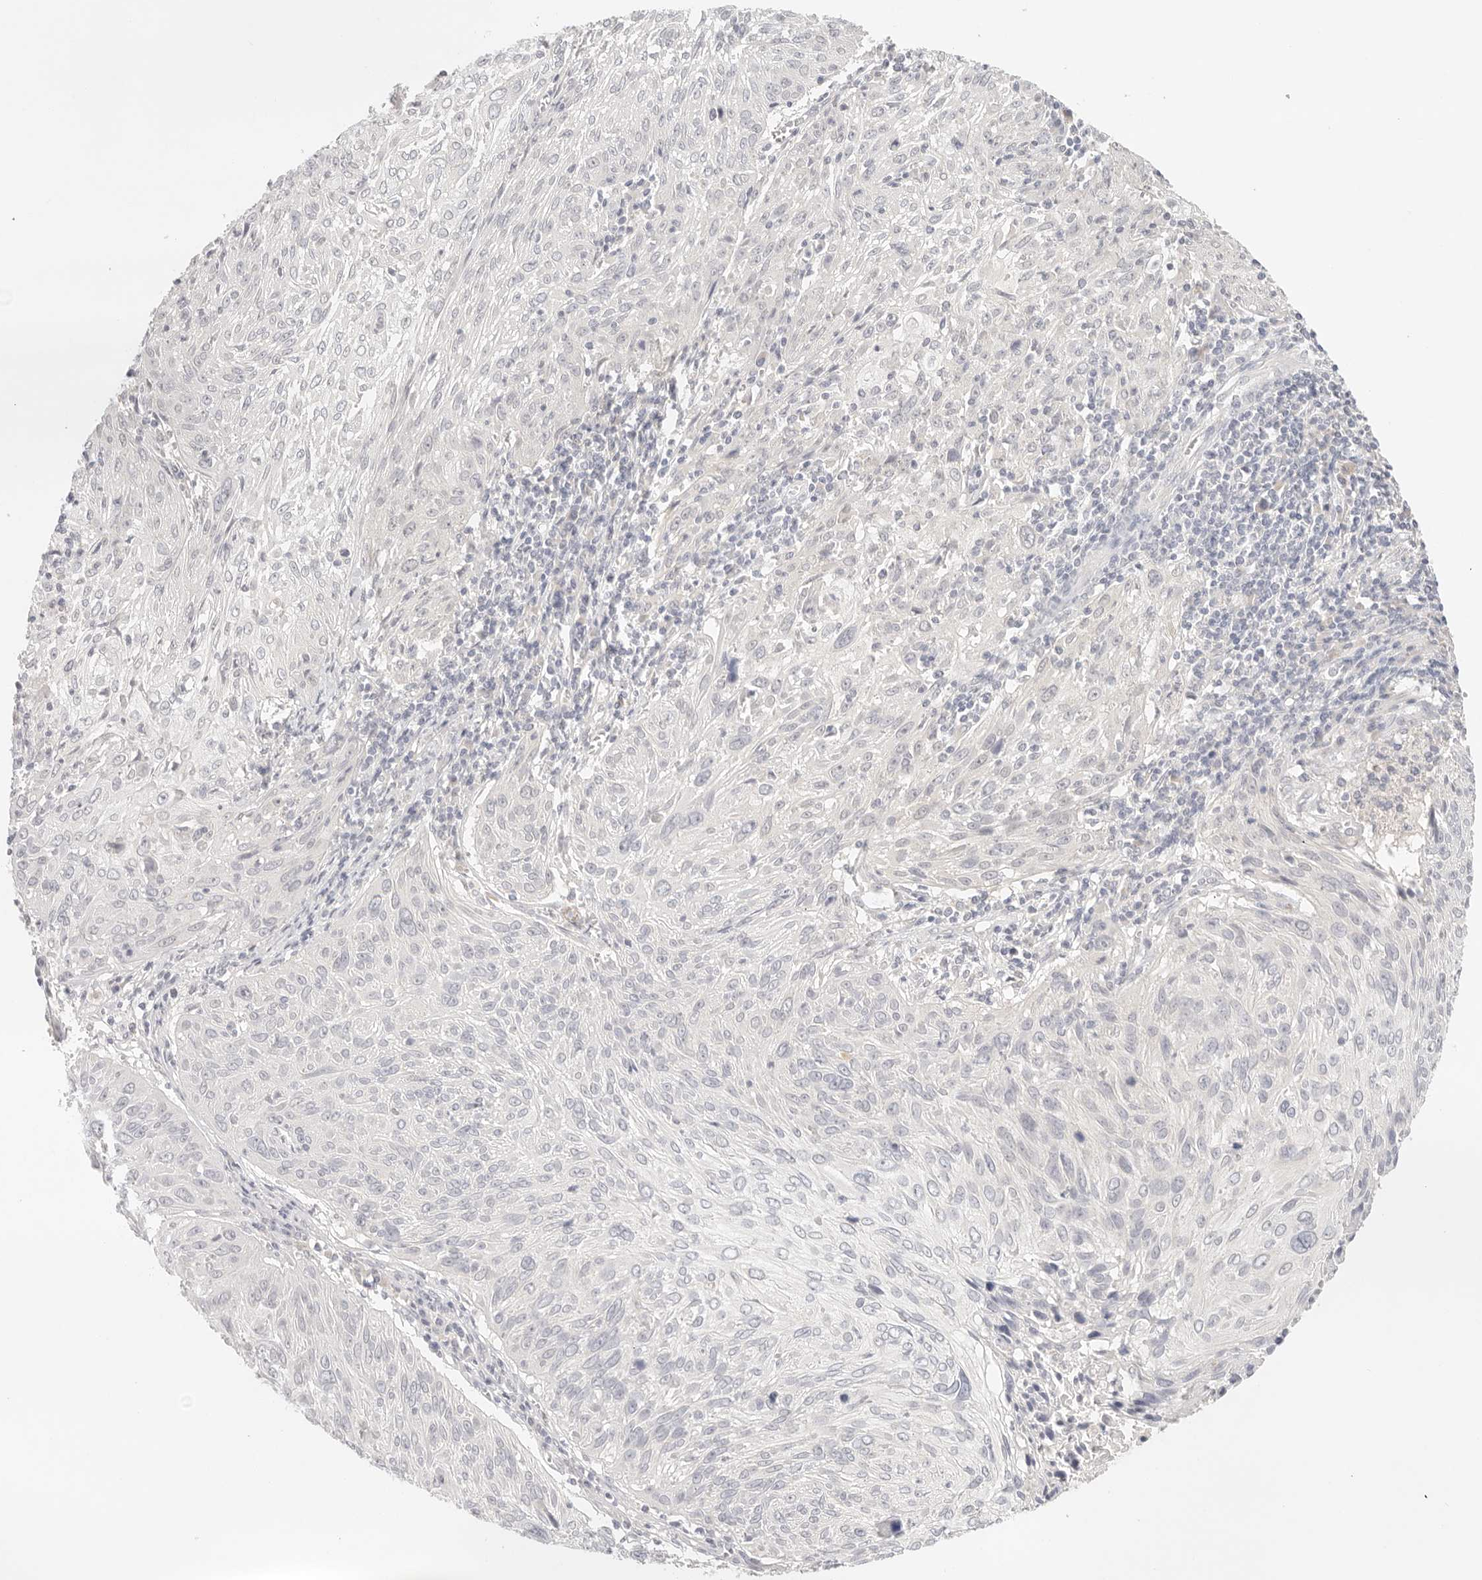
{"staining": {"intensity": "negative", "quantity": "none", "location": "none"}, "tissue": "cervical cancer", "cell_type": "Tumor cells", "image_type": "cancer", "snomed": [{"axis": "morphology", "description": "Squamous cell carcinoma, NOS"}, {"axis": "topography", "description": "Cervix"}], "caption": "There is no significant expression in tumor cells of squamous cell carcinoma (cervical).", "gene": "SPHK1", "patient": {"sex": "female", "age": 51}}